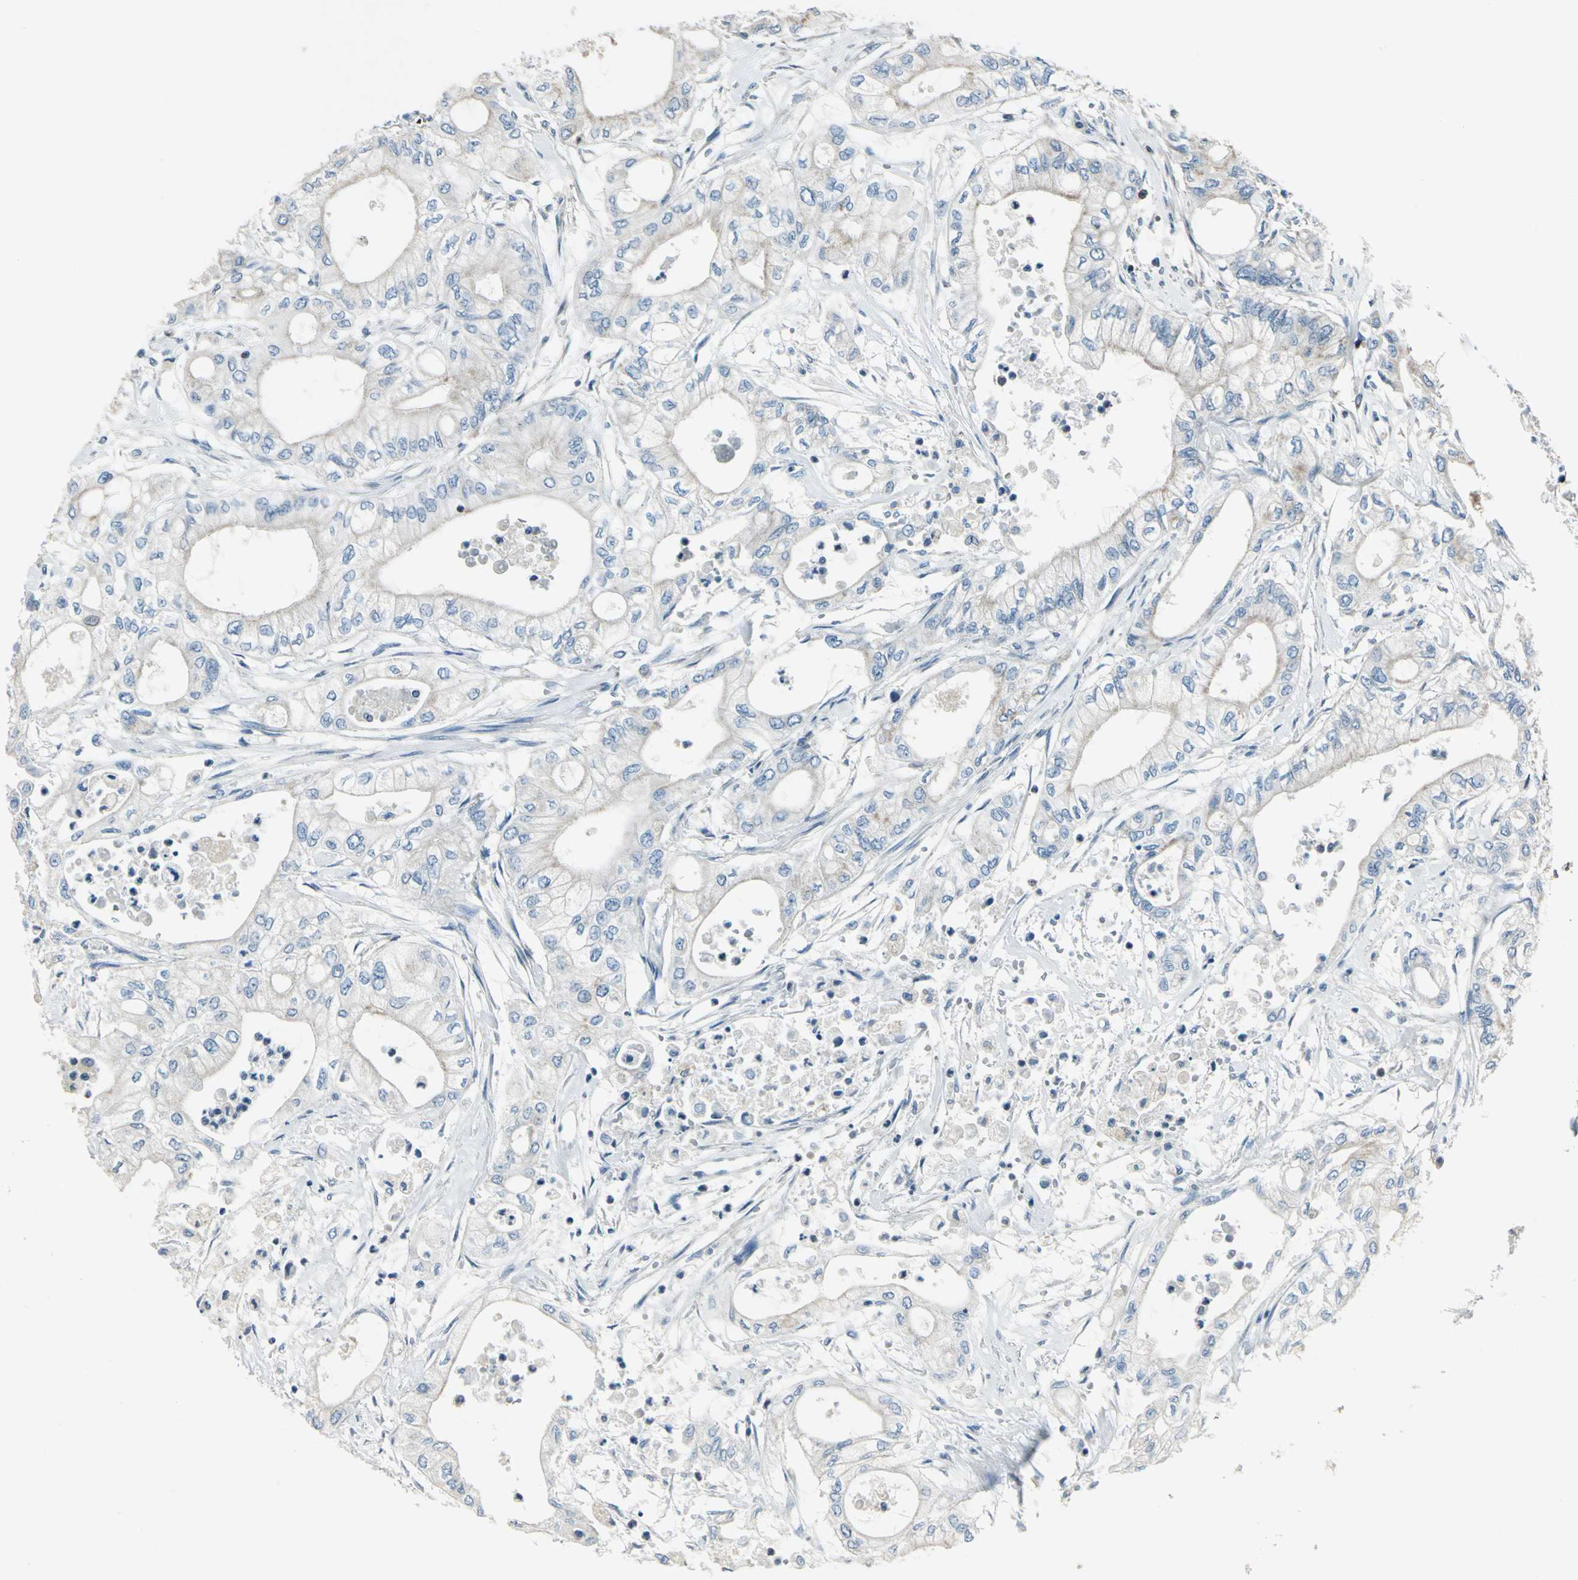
{"staining": {"intensity": "weak", "quantity": "<25%", "location": "cytoplasmic/membranous"}, "tissue": "pancreatic cancer", "cell_type": "Tumor cells", "image_type": "cancer", "snomed": [{"axis": "morphology", "description": "Adenocarcinoma, NOS"}, {"axis": "topography", "description": "Pancreas"}], "caption": "This photomicrograph is of pancreatic adenocarcinoma stained with immunohistochemistry to label a protein in brown with the nuclei are counter-stained blue. There is no positivity in tumor cells.", "gene": "ACADM", "patient": {"sex": "male", "age": 79}}